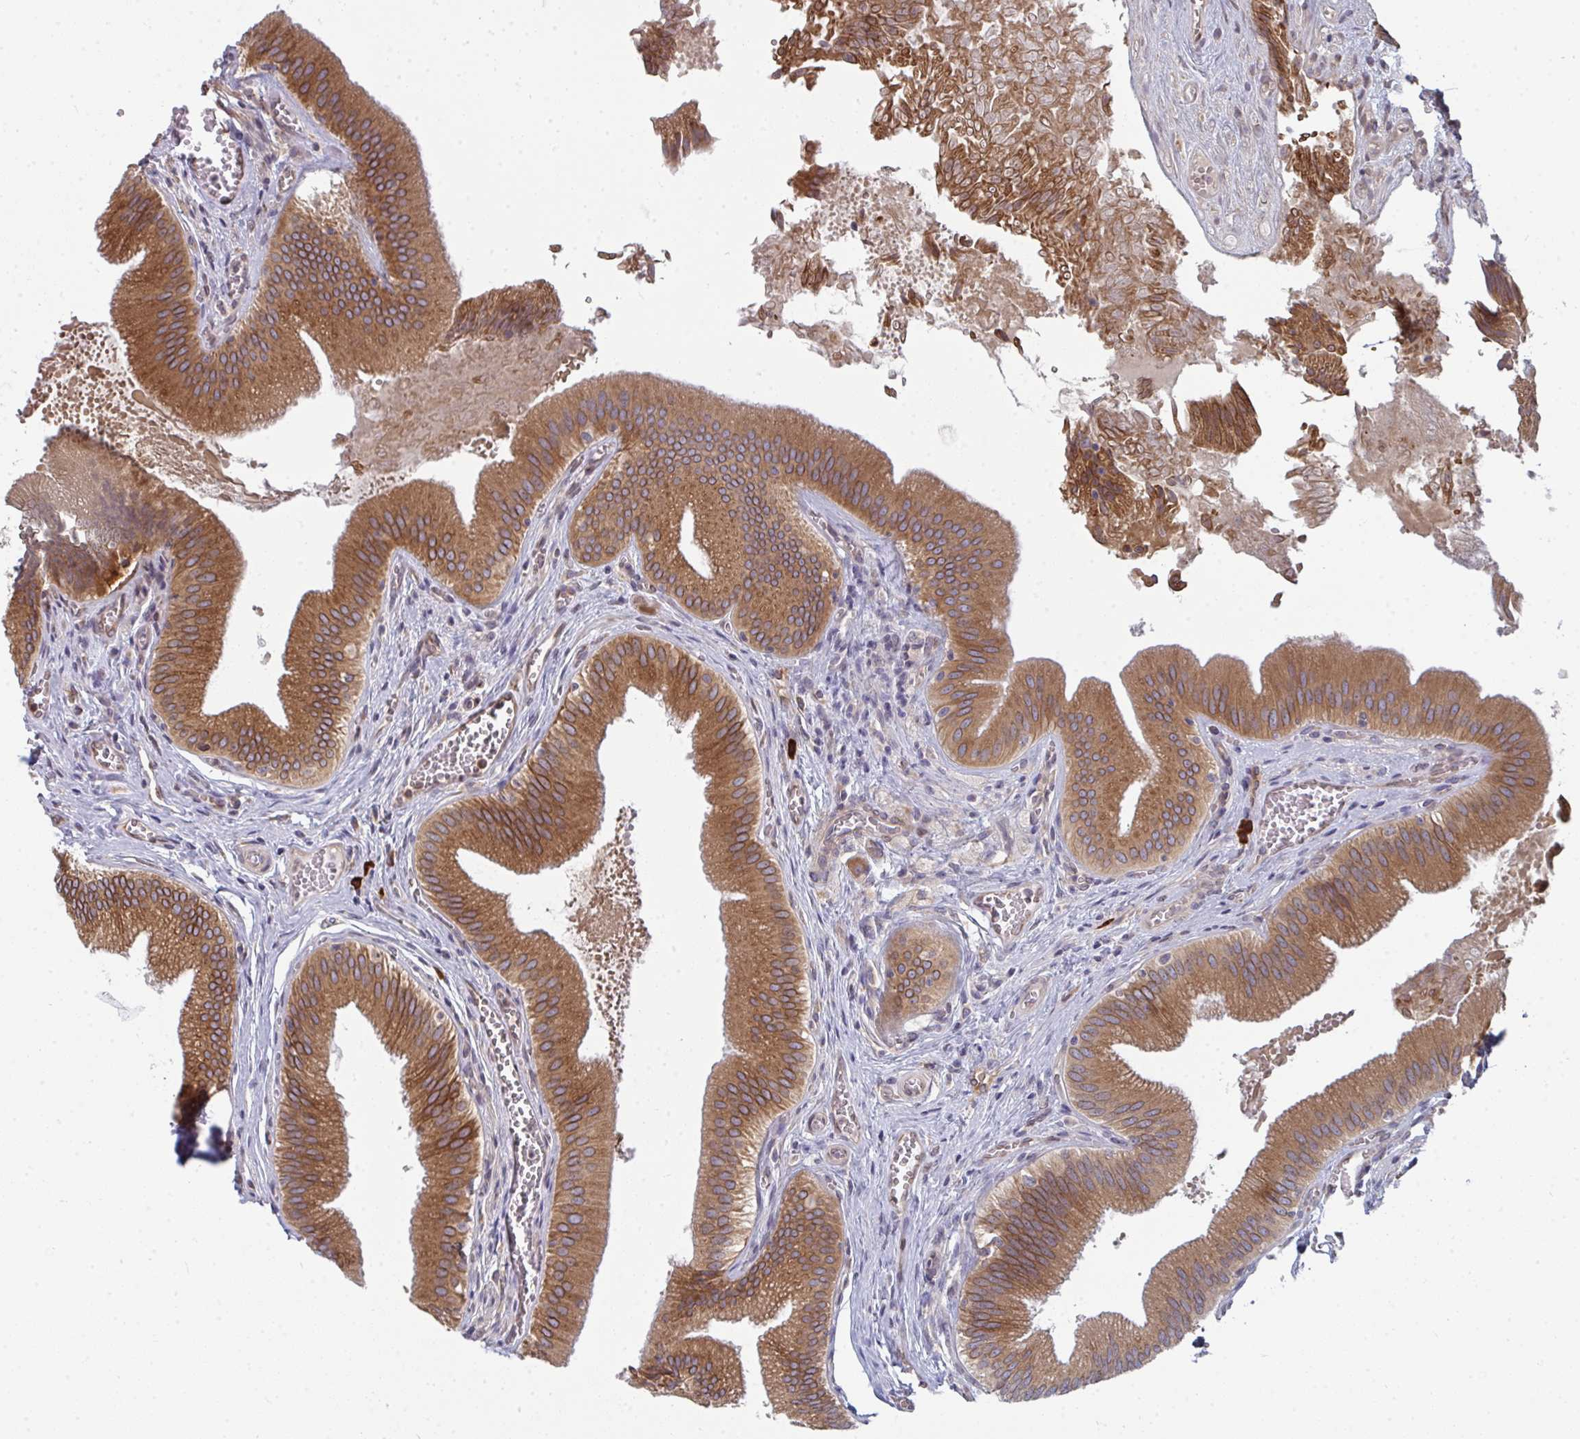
{"staining": {"intensity": "moderate", "quantity": ">75%", "location": "cytoplasmic/membranous"}, "tissue": "gallbladder", "cell_type": "Glandular cells", "image_type": "normal", "snomed": [{"axis": "morphology", "description": "Normal tissue, NOS"}, {"axis": "topography", "description": "Gallbladder"}], "caption": "Immunohistochemical staining of unremarkable gallbladder demonstrates moderate cytoplasmic/membranous protein staining in about >75% of glandular cells. Nuclei are stained in blue.", "gene": "LYSMD4", "patient": {"sex": "male", "age": 17}}